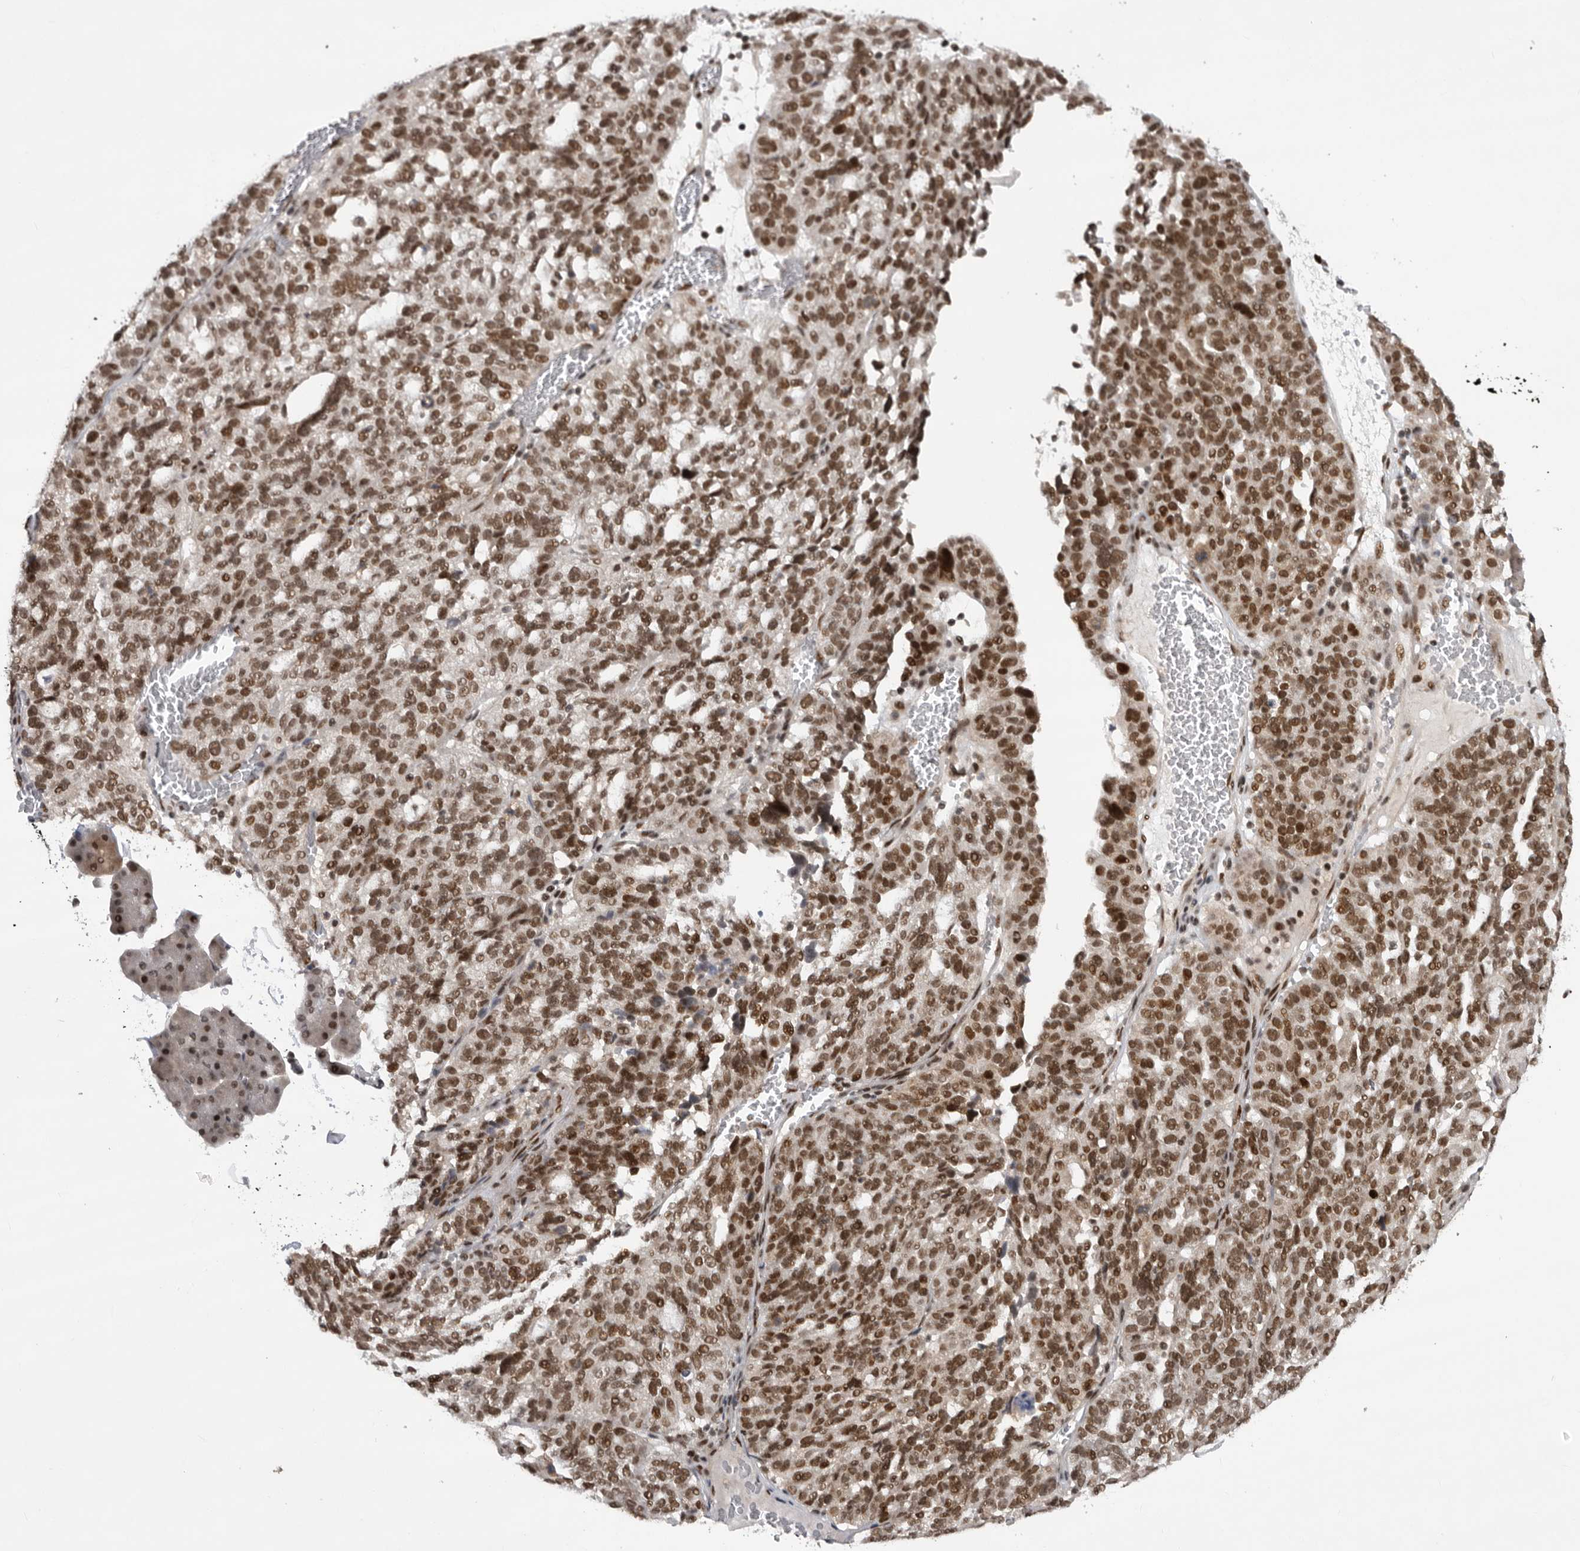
{"staining": {"intensity": "strong", "quantity": ">75%", "location": "nuclear"}, "tissue": "ovarian cancer", "cell_type": "Tumor cells", "image_type": "cancer", "snomed": [{"axis": "morphology", "description": "Cystadenocarcinoma, serous, NOS"}, {"axis": "topography", "description": "Ovary"}], "caption": "Brown immunohistochemical staining in serous cystadenocarcinoma (ovarian) exhibits strong nuclear expression in about >75% of tumor cells. Nuclei are stained in blue.", "gene": "ZNF830", "patient": {"sex": "female", "age": 59}}